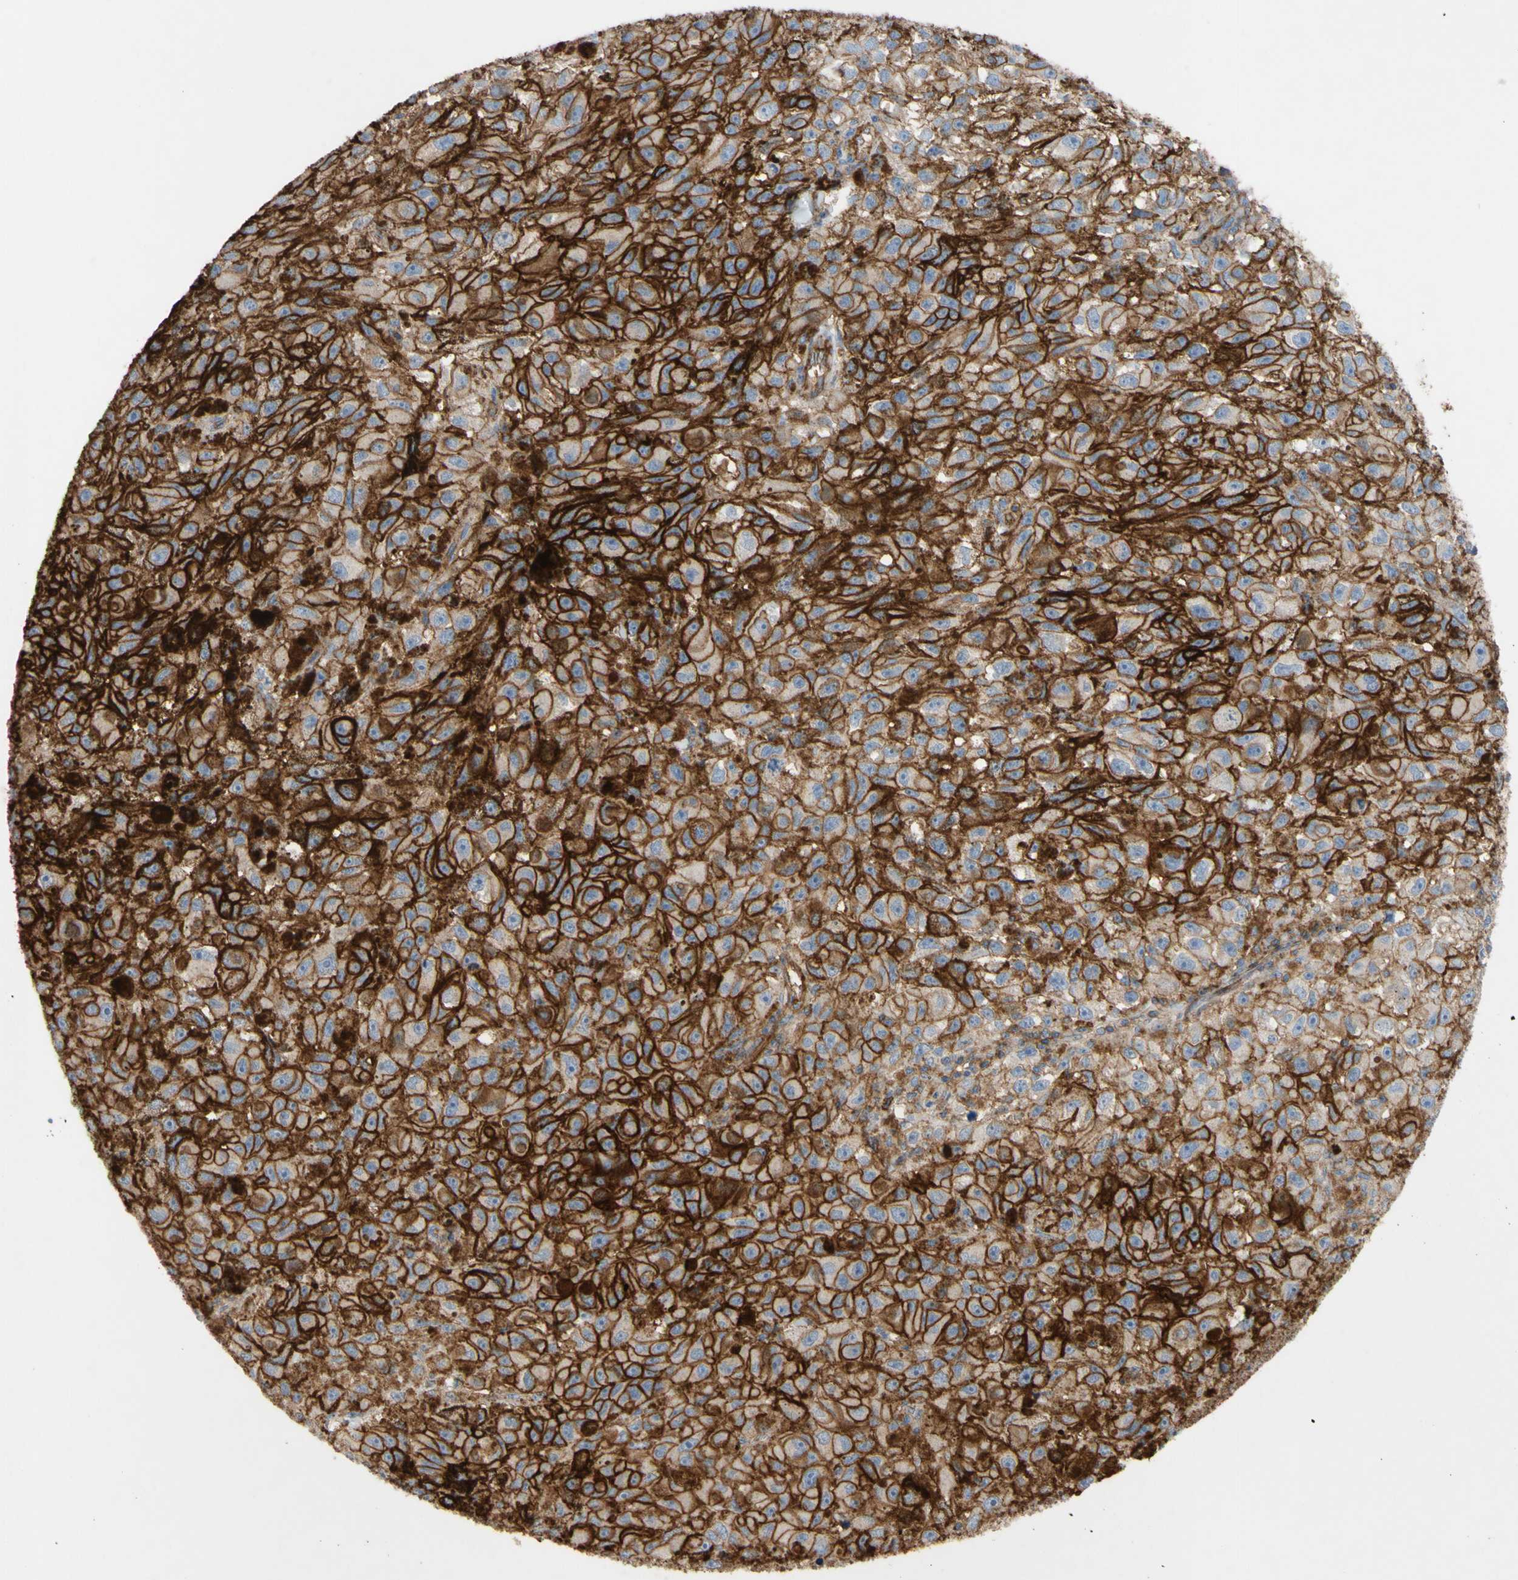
{"staining": {"intensity": "strong", "quantity": ">75%", "location": "cytoplasmic/membranous"}, "tissue": "melanoma", "cell_type": "Tumor cells", "image_type": "cancer", "snomed": [{"axis": "morphology", "description": "Malignant melanoma, NOS"}, {"axis": "topography", "description": "Skin"}], "caption": "Immunohistochemical staining of malignant melanoma displays high levels of strong cytoplasmic/membranous protein positivity in about >75% of tumor cells. (DAB = brown stain, brightfield microscopy at high magnification).", "gene": "ATP2A3", "patient": {"sex": "female", "age": 104}}